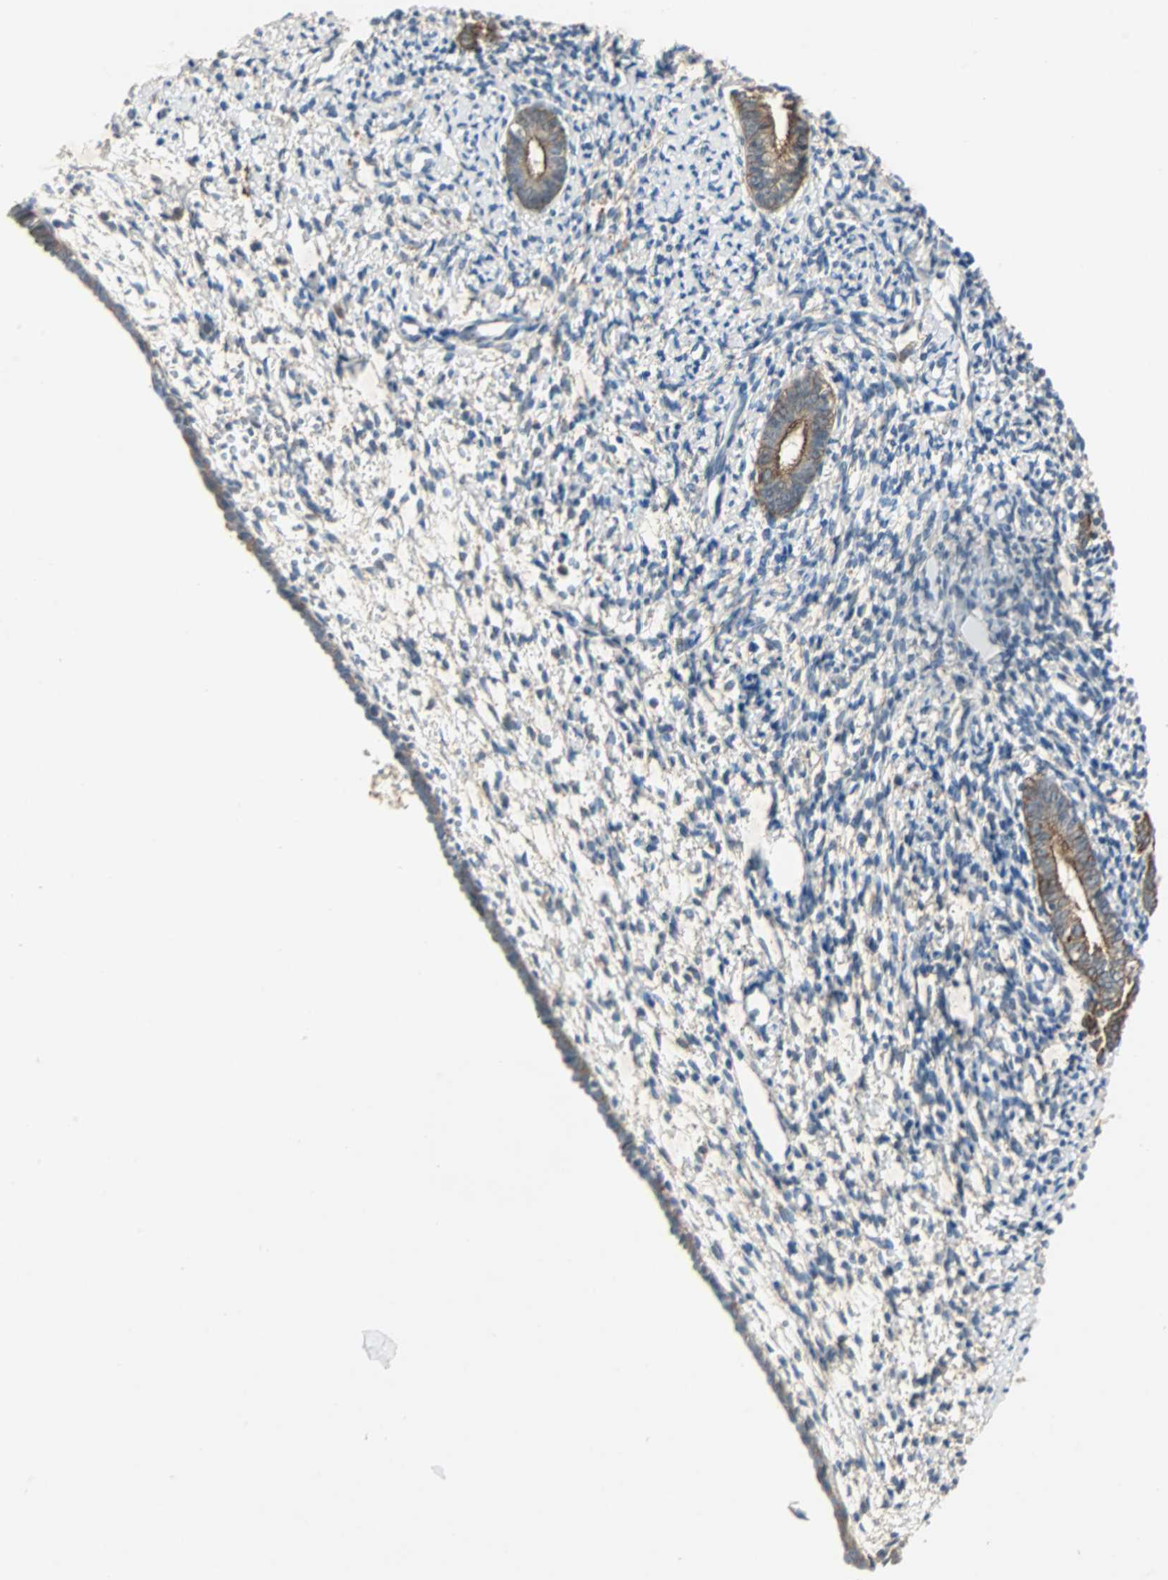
{"staining": {"intensity": "negative", "quantity": "none", "location": "none"}, "tissue": "endometrium", "cell_type": "Cells in endometrial stroma", "image_type": "normal", "snomed": [{"axis": "morphology", "description": "Normal tissue, NOS"}, {"axis": "topography", "description": "Endometrium"}], "caption": "Cells in endometrial stroma show no significant staining in unremarkable endometrium.", "gene": "CMC2", "patient": {"sex": "female", "age": 71}}